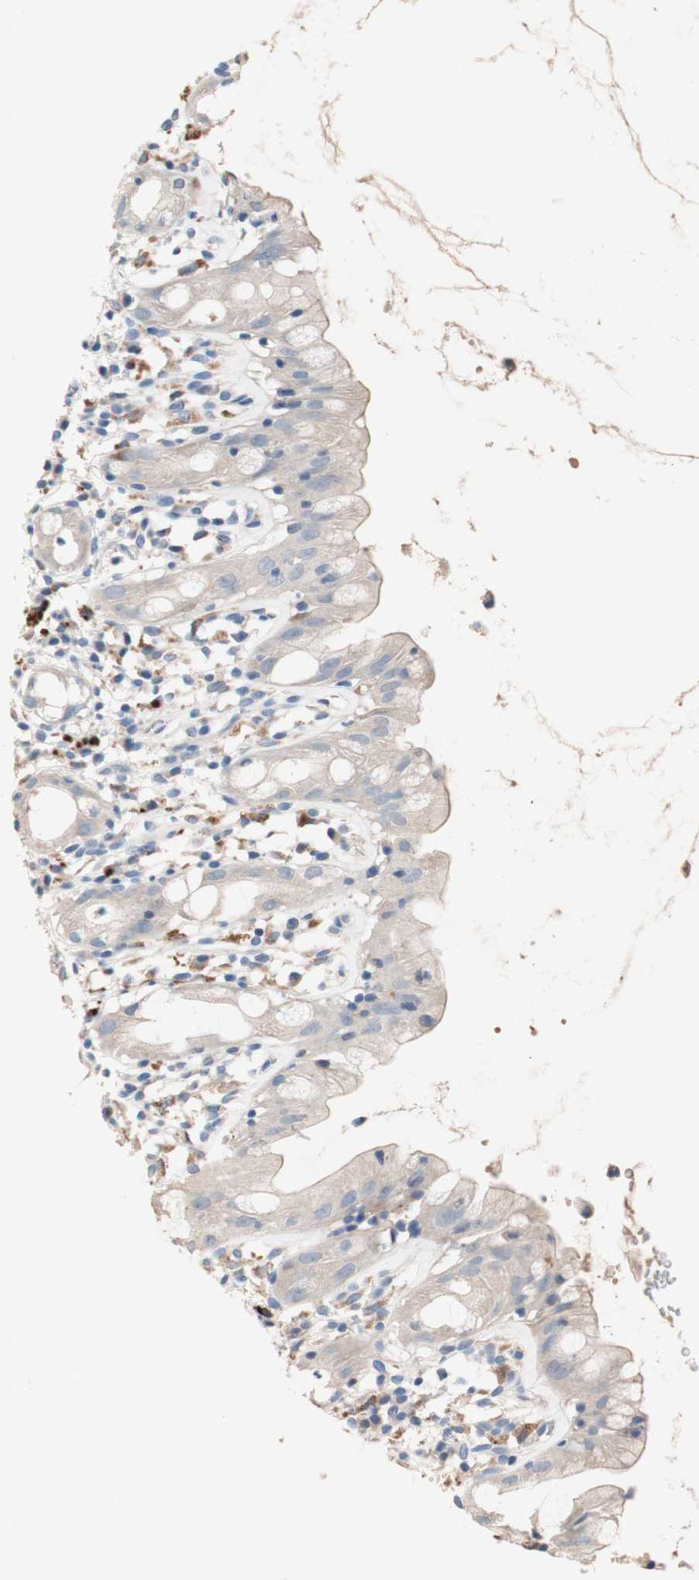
{"staining": {"intensity": "negative", "quantity": "none", "location": "none"}, "tissue": "rectum", "cell_type": "Glandular cells", "image_type": "normal", "snomed": [{"axis": "morphology", "description": "Normal tissue, NOS"}, {"axis": "topography", "description": "Rectum"}], "caption": "The micrograph shows no significant expression in glandular cells of rectum.", "gene": "CDON", "patient": {"sex": "male", "age": 44}}